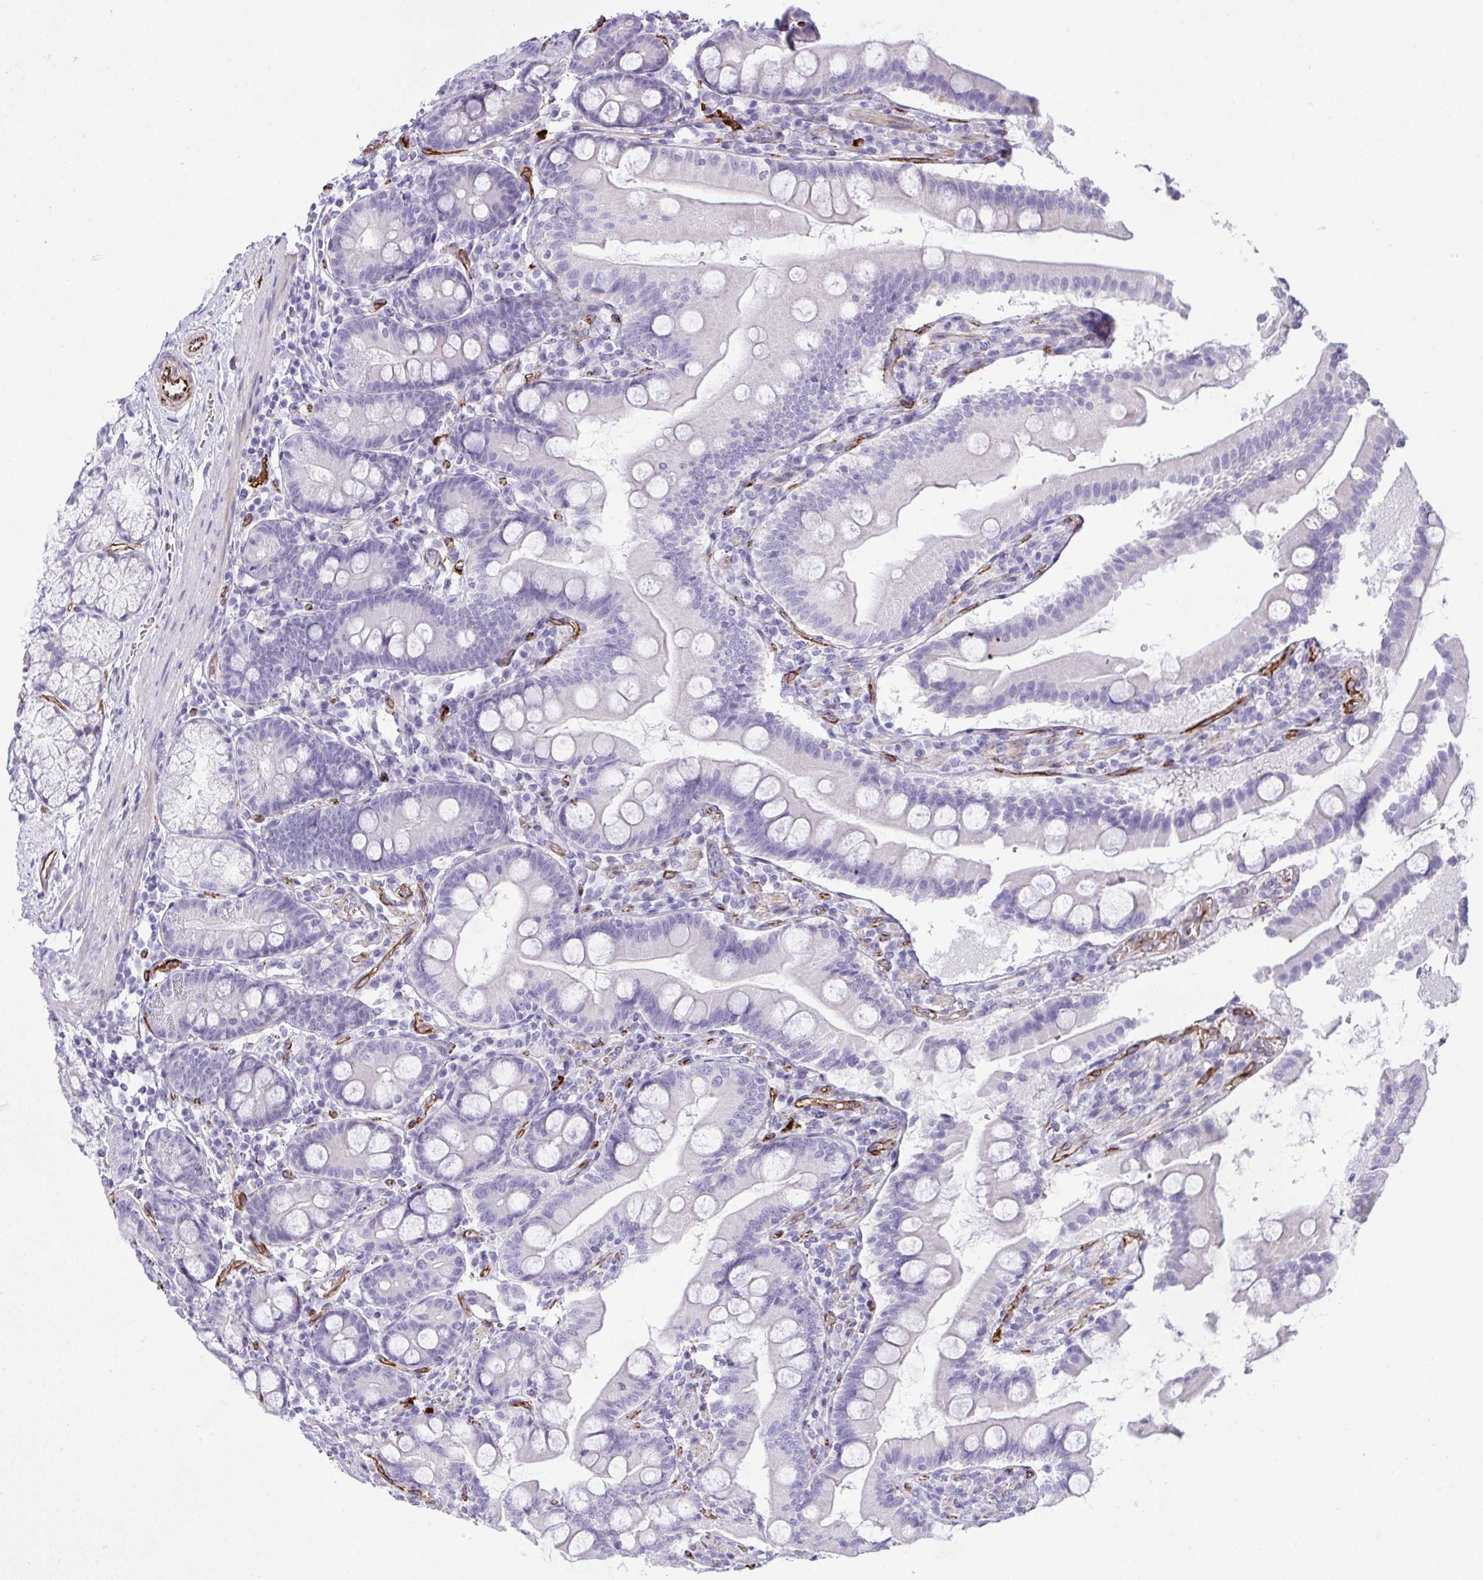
{"staining": {"intensity": "negative", "quantity": "none", "location": "none"}, "tissue": "duodenum", "cell_type": "Glandular cells", "image_type": "normal", "snomed": [{"axis": "morphology", "description": "Normal tissue, NOS"}, {"axis": "topography", "description": "Duodenum"}], "caption": "DAB immunohistochemical staining of benign duodenum exhibits no significant staining in glandular cells.", "gene": "SLC35B1", "patient": {"sex": "female", "age": 67}}